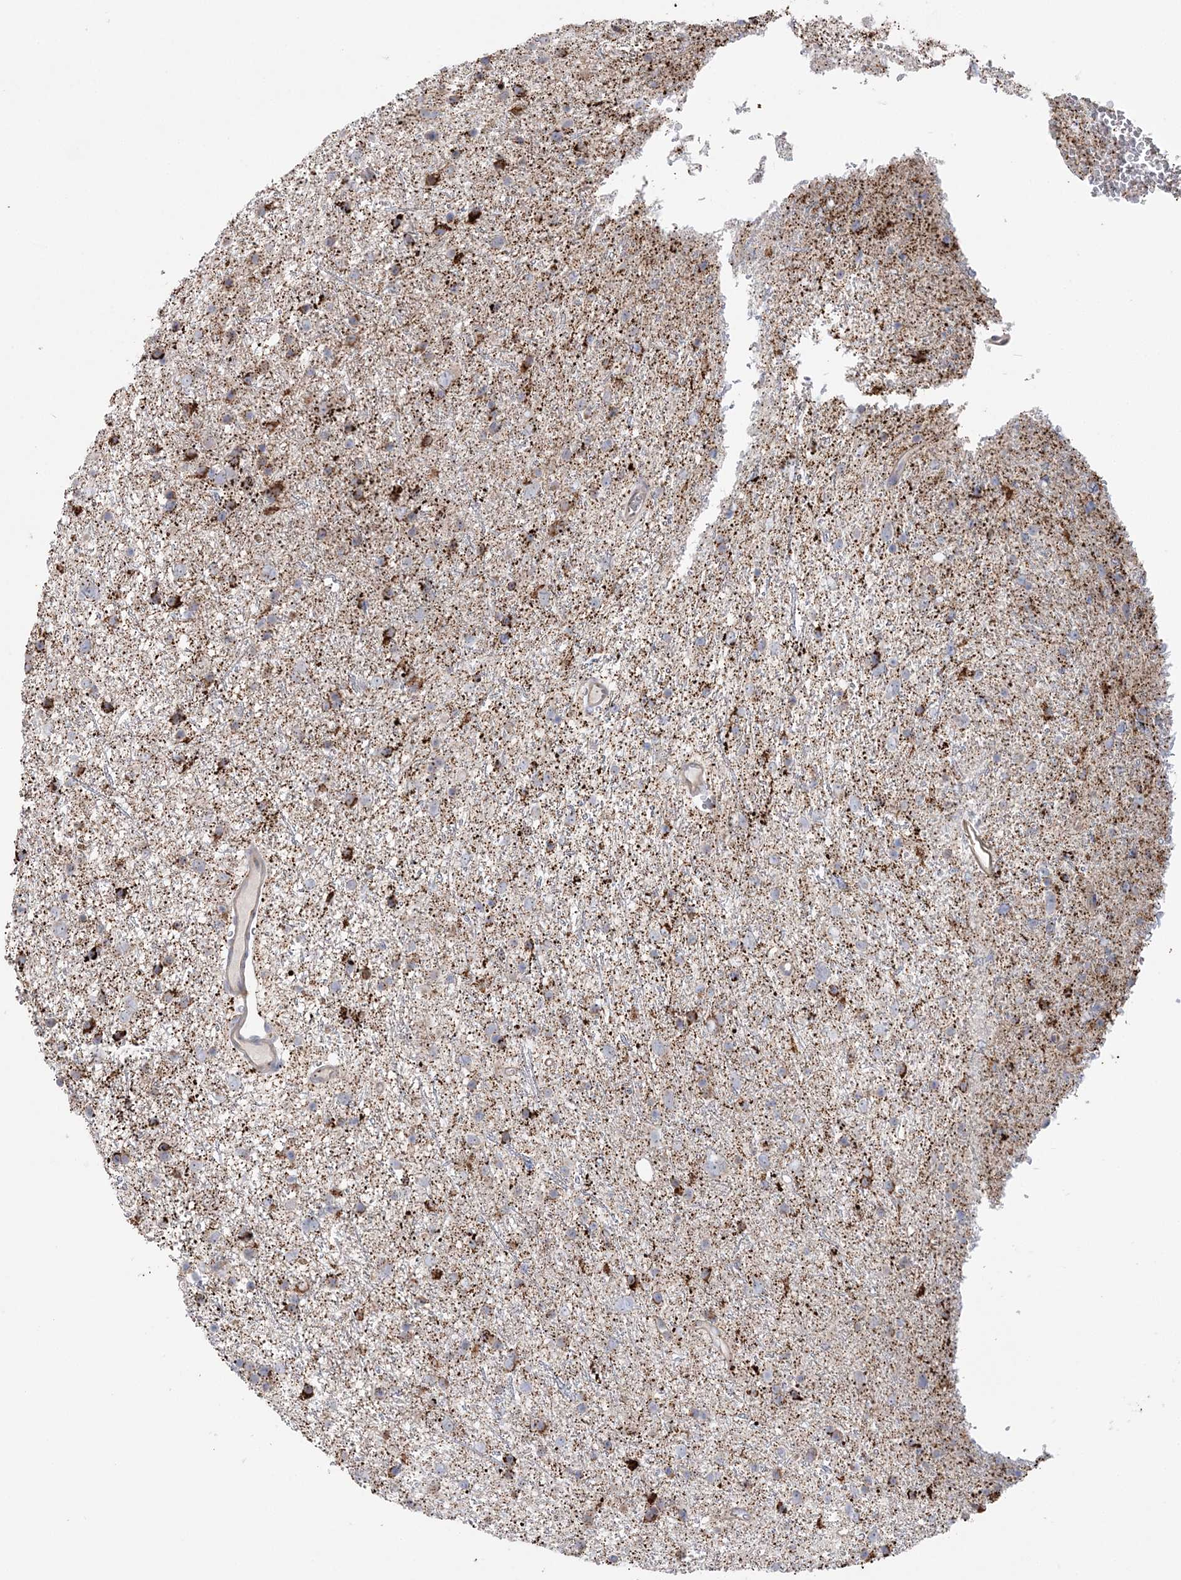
{"staining": {"intensity": "moderate", "quantity": "<25%", "location": "cytoplasmic/membranous"}, "tissue": "glioma", "cell_type": "Tumor cells", "image_type": "cancer", "snomed": [{"axis": "morphology", "description": "Glioma, malignant, Low grade"}, {"axis": "topography", "description": "Cerebral cortex"}], "caption": "IHC image of neoplastic tissue: glioma stained using IHC demonstrates low levels of moderate protein expression localized specifically in the cytoplasmic/membranous of tumor cells, appearing as a cytoplasmic/membranous brown color.", "gene": "MMADHC", "patient": {"sex": "female", "age": 39}}